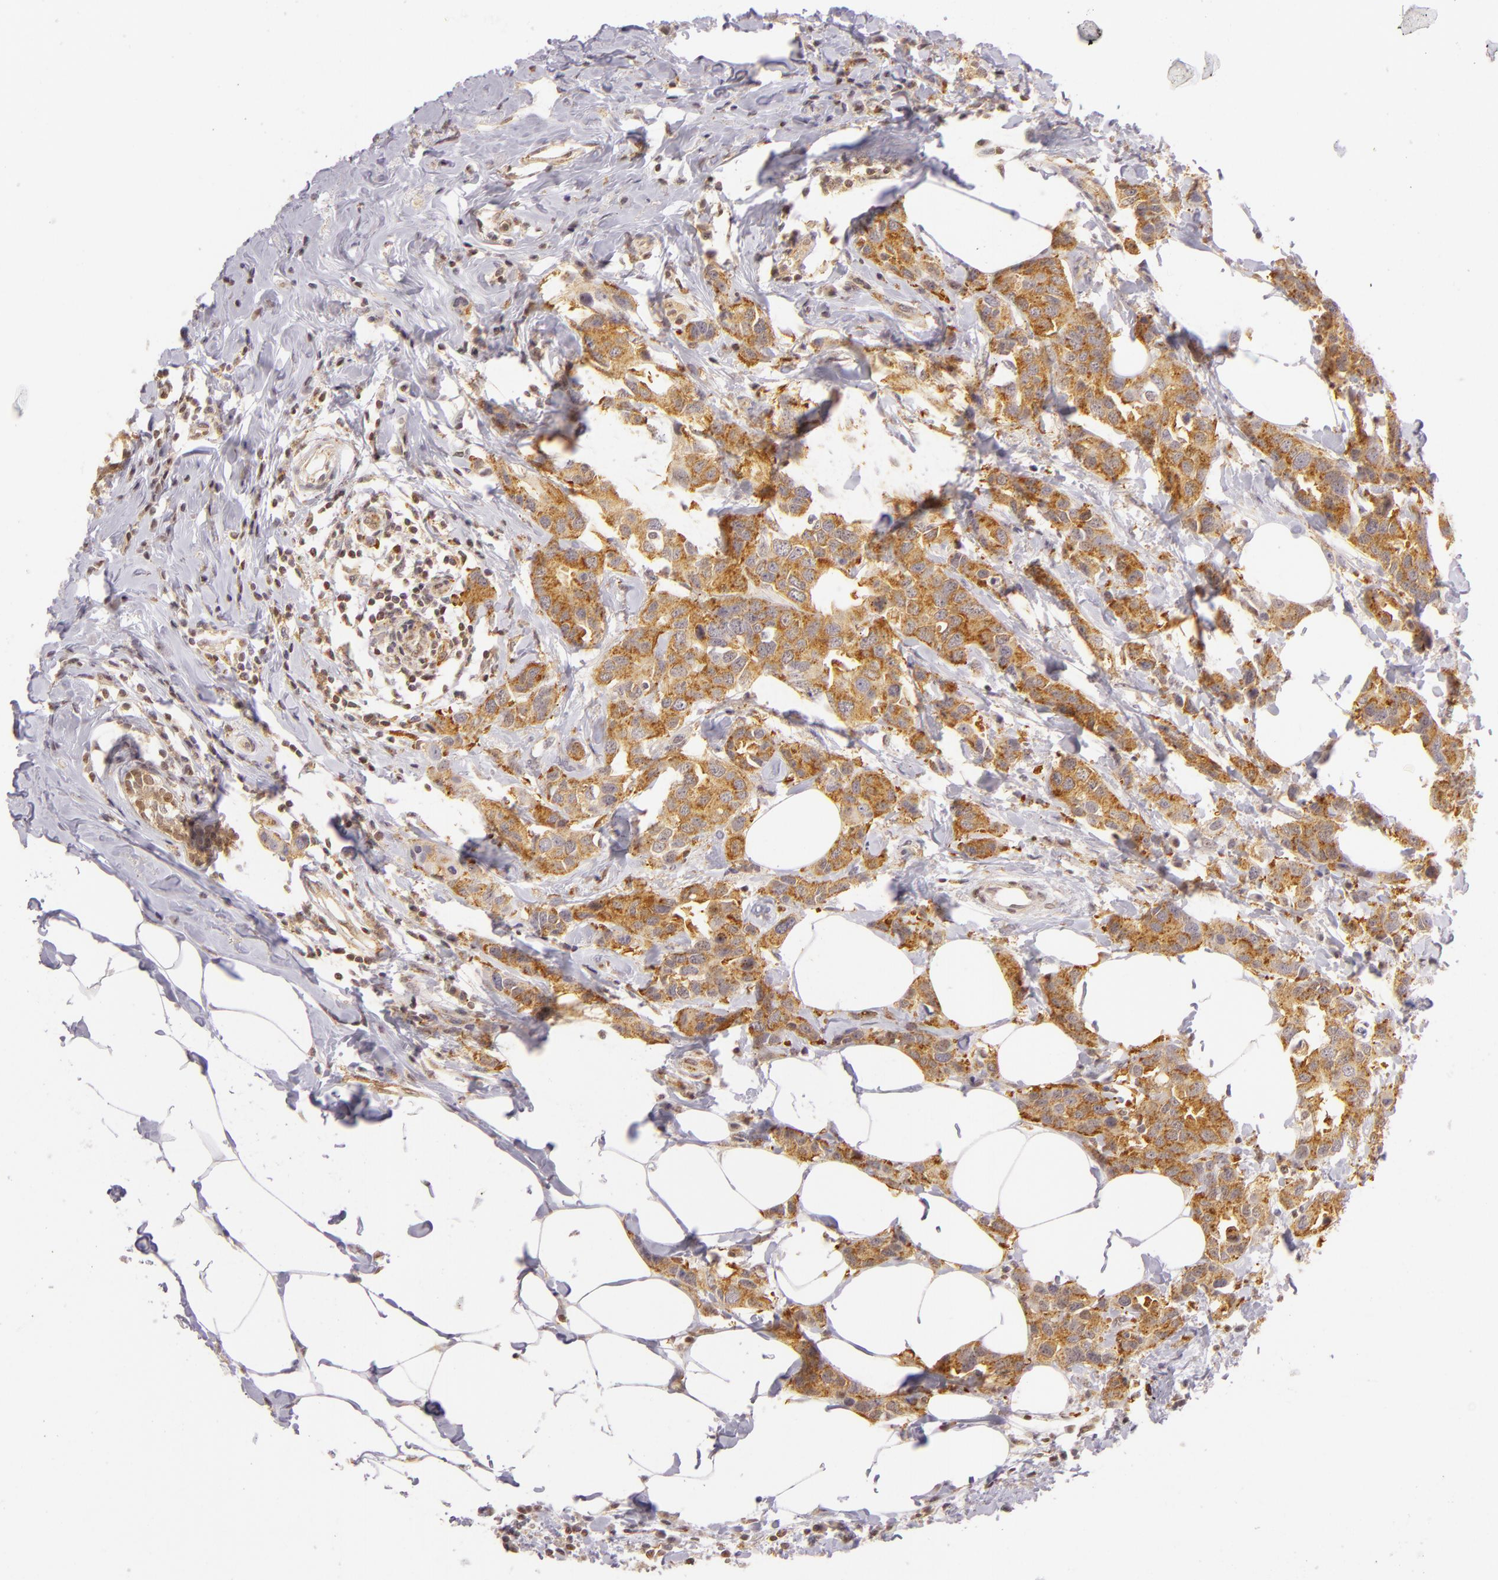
{"staining": {"intensity": "moderate", "quantity": "<25%", "location": "cytoplasmic/membranous"}, "tissue": "breast cancer", "cell_type": "Tumor cells", "image_type": "cancer", "snomed": [{"axis": "morphology", "description": "Normal tissue, NOS"}, {"axis": "morphology", "description": "Duct carcinoma"}, {"axis": "topography", "description": "Breast"}], "caption": "The immunohistochemical stain labels moderate cytoplasmic/membranous positivity in tumor cells of breast cancer (invasive ductal carcinoma) tissue.", "gene": "IMPDH1", "patient": {"sex": "female", "age": 50}}